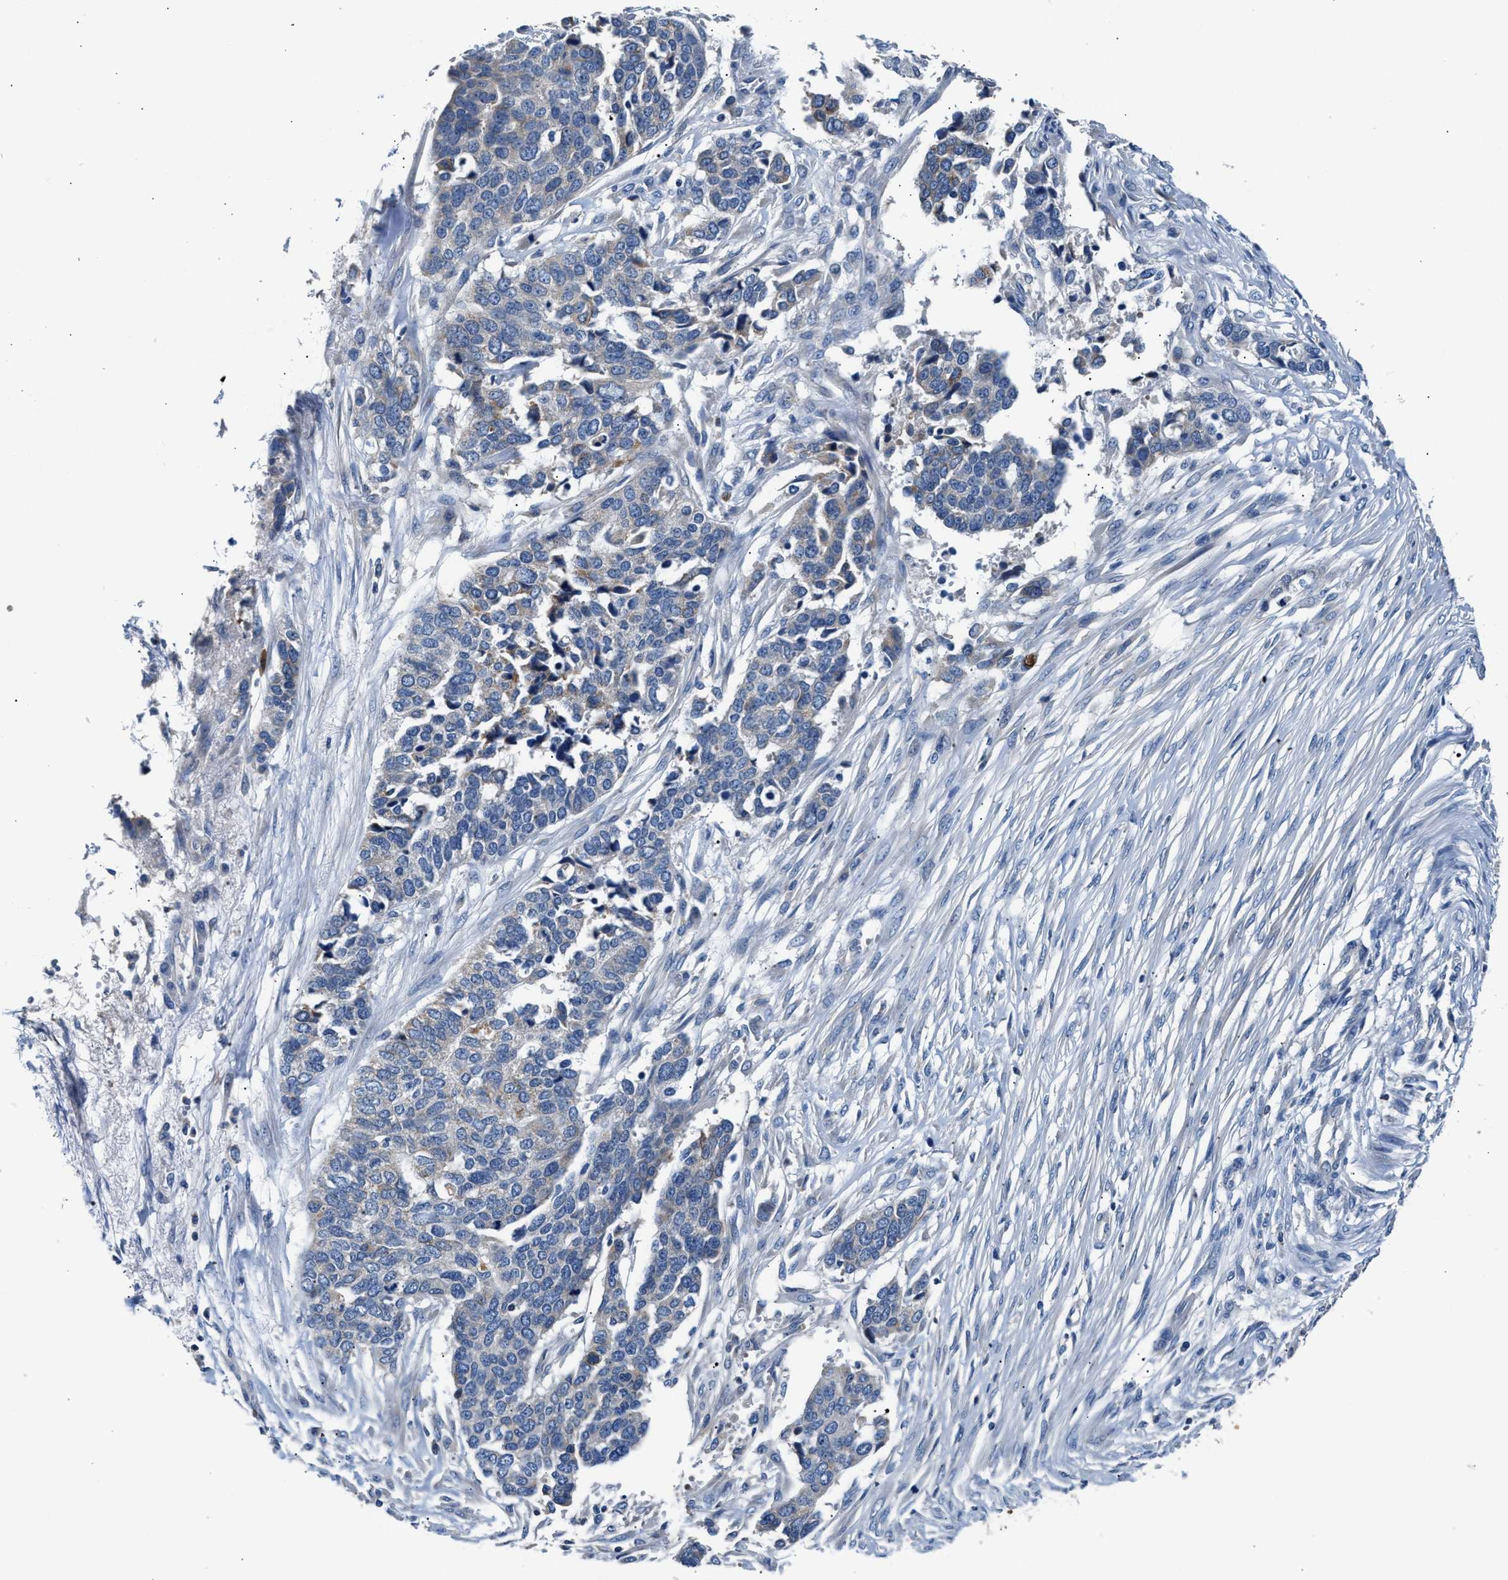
{"staining": {"intensity": "negative", "quantity": "none", "location": "none"}, "tissue": "ovarian cancer", "cell_type": "Tumor cells", "image_type": "cancer", "snomed": [{"axis": "morphology", "description": "Cystadenocarcinoma, serous, NOS"}, {"axis": "topography", "description": "Ovary"}], "caption": "Ovarian cancer stained for a protein using immunohistochemistry (IHC) shows no staining tumor cells.", "gene": "TUT7", "patient": {"sex": "female", "age": 44}}